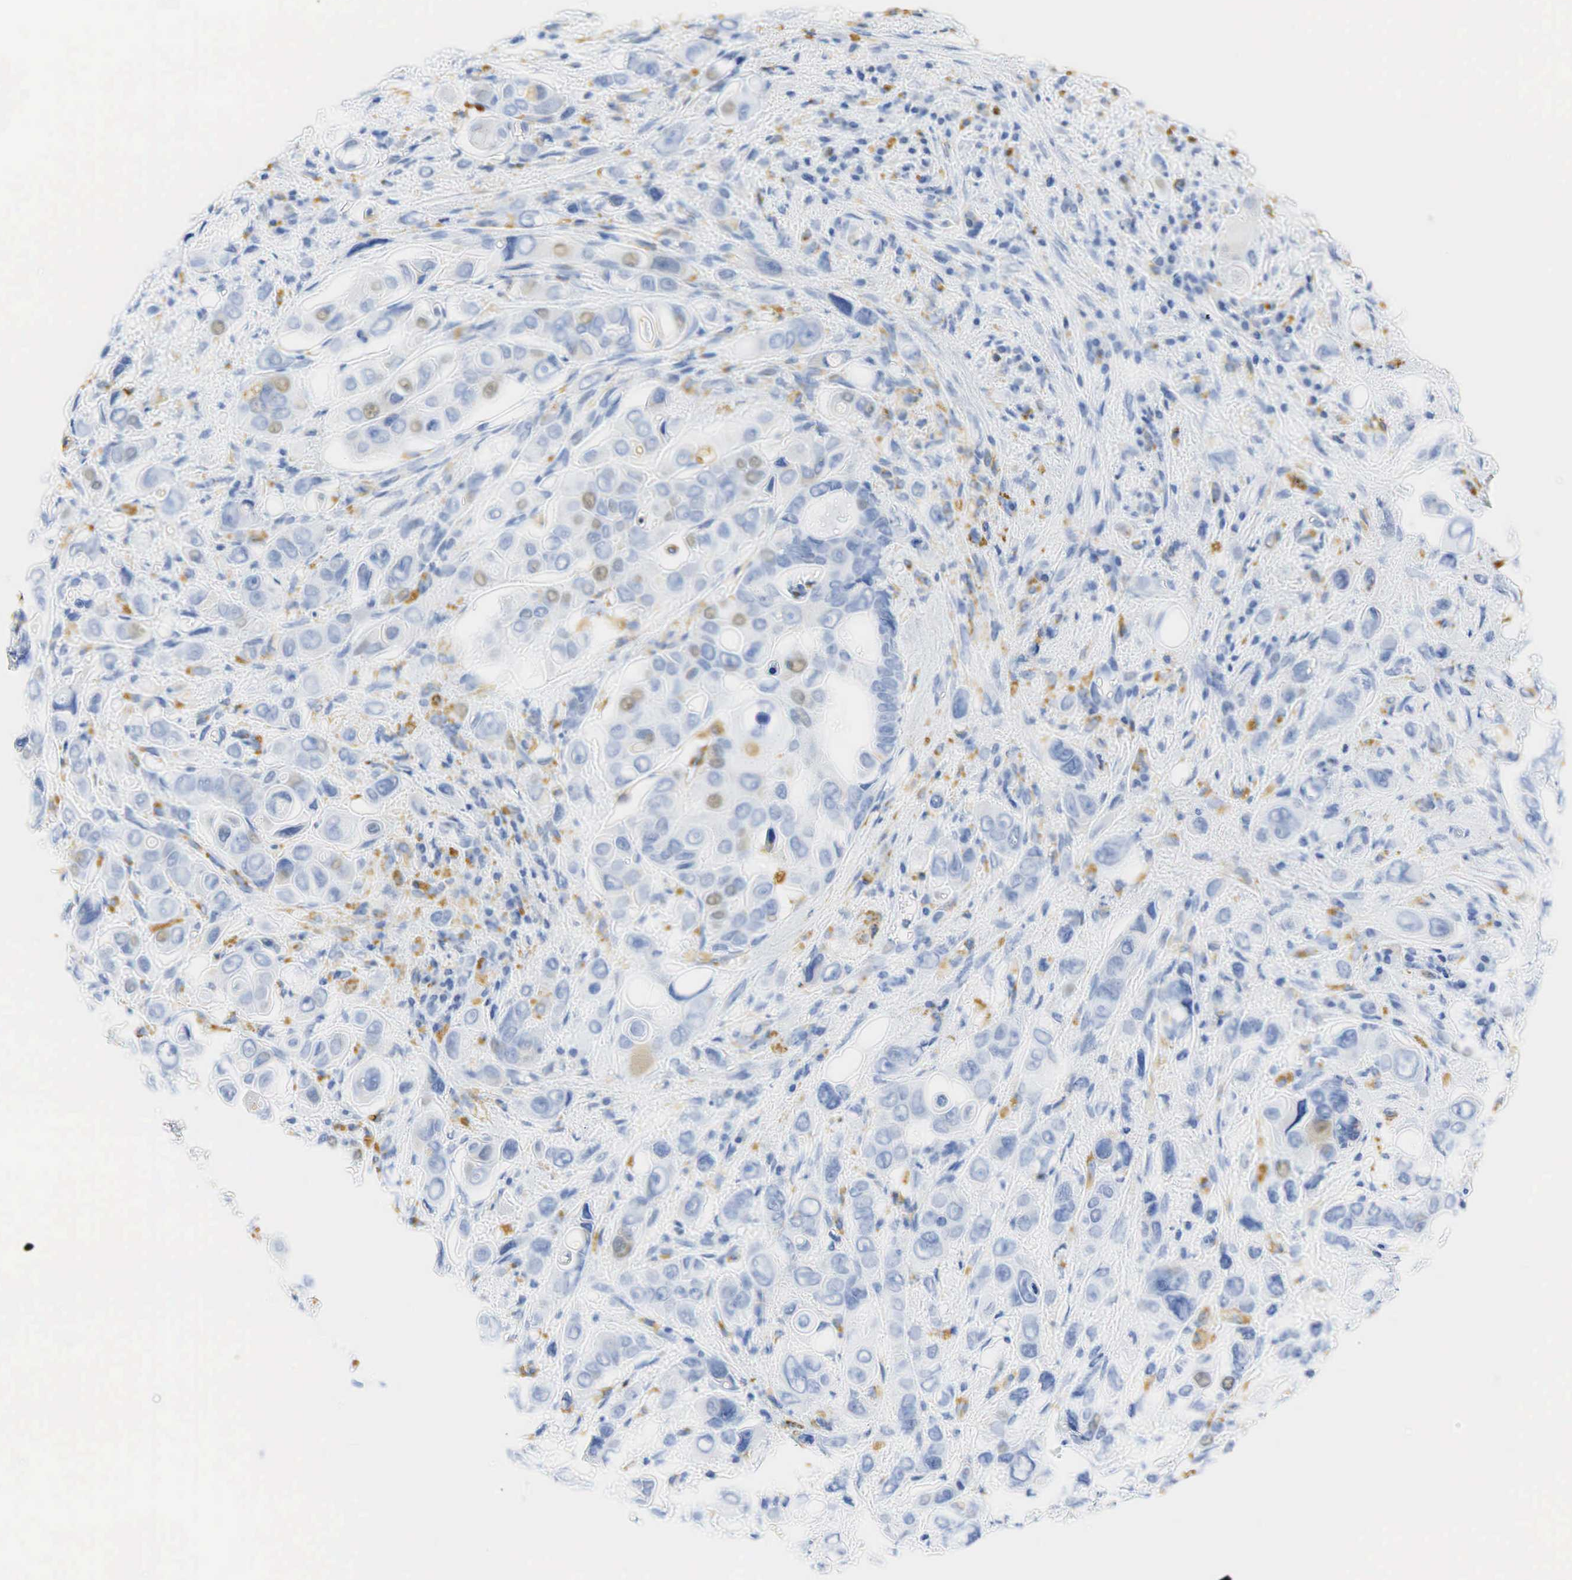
{"staining": {"intensity": "weak", "quantity": "<25%", "location": "cytoplasmic/membranous"}, "tissue": "liver cancer", "cell_type": "Tumor cells", "image_type": "cancer", "snomed": [{"axis": "morphology", "description": "Cholangiocarcinoma"}, {"axis": "topography", "description": "Liver"}], "caption": "DAB (3,3'-diaminobenzidine) immunohistochemical staining of human liver cholangiocarcinoma reveals no significant staining in tumor cells.", "gene": "CD68", "patient": {"sex": "female", "age": 79}}